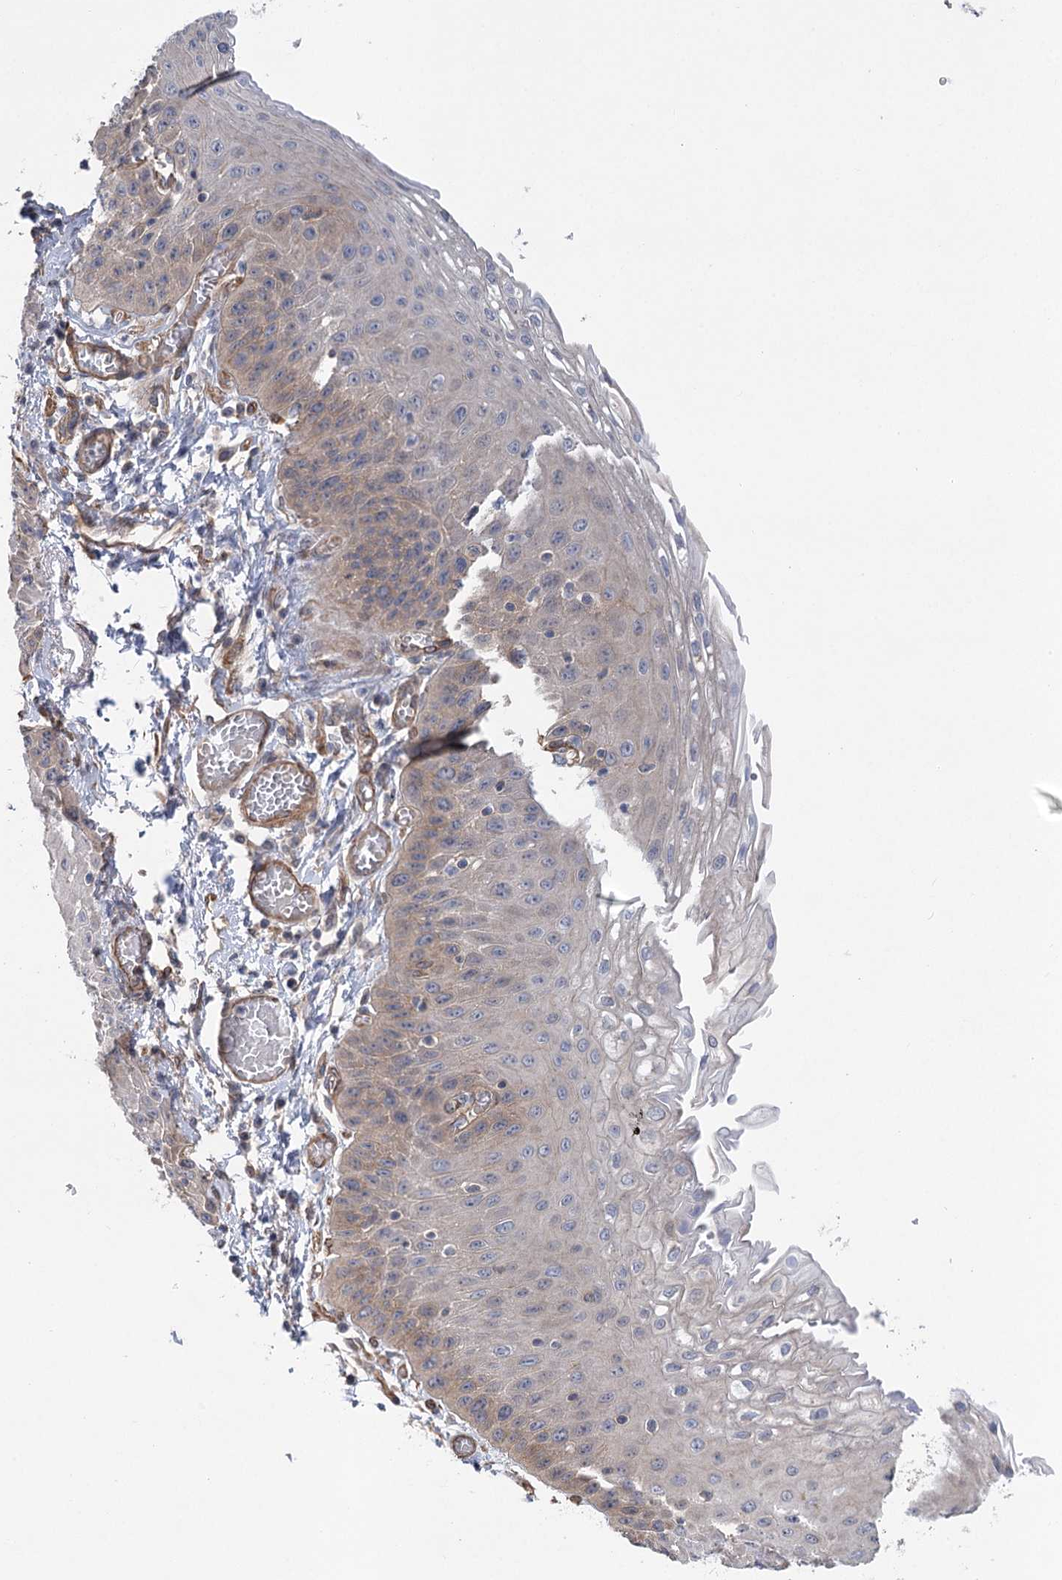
{"staining": {"intensity": "weak", "quantity": "25%-75%", "location": "cytoplasmic/membranous"}, "tissue": "esophagus", "cell_type": "Squamous epithelial cells", "image_type": "normal", "snomed": [{"axis": "morphology", "description": "Normal tissue, NOS"}, {"axis": "topography", "description": "Esophagus"}], "caption": "Brown immunohistochemical staining in benign human esophagus exhibits weak cytoplasmic/membranous expression in approximately 25%-75% of squamous epithelial cells.", "gene": "RWDD4", "patient": {"sex": "male", "age": 81}}